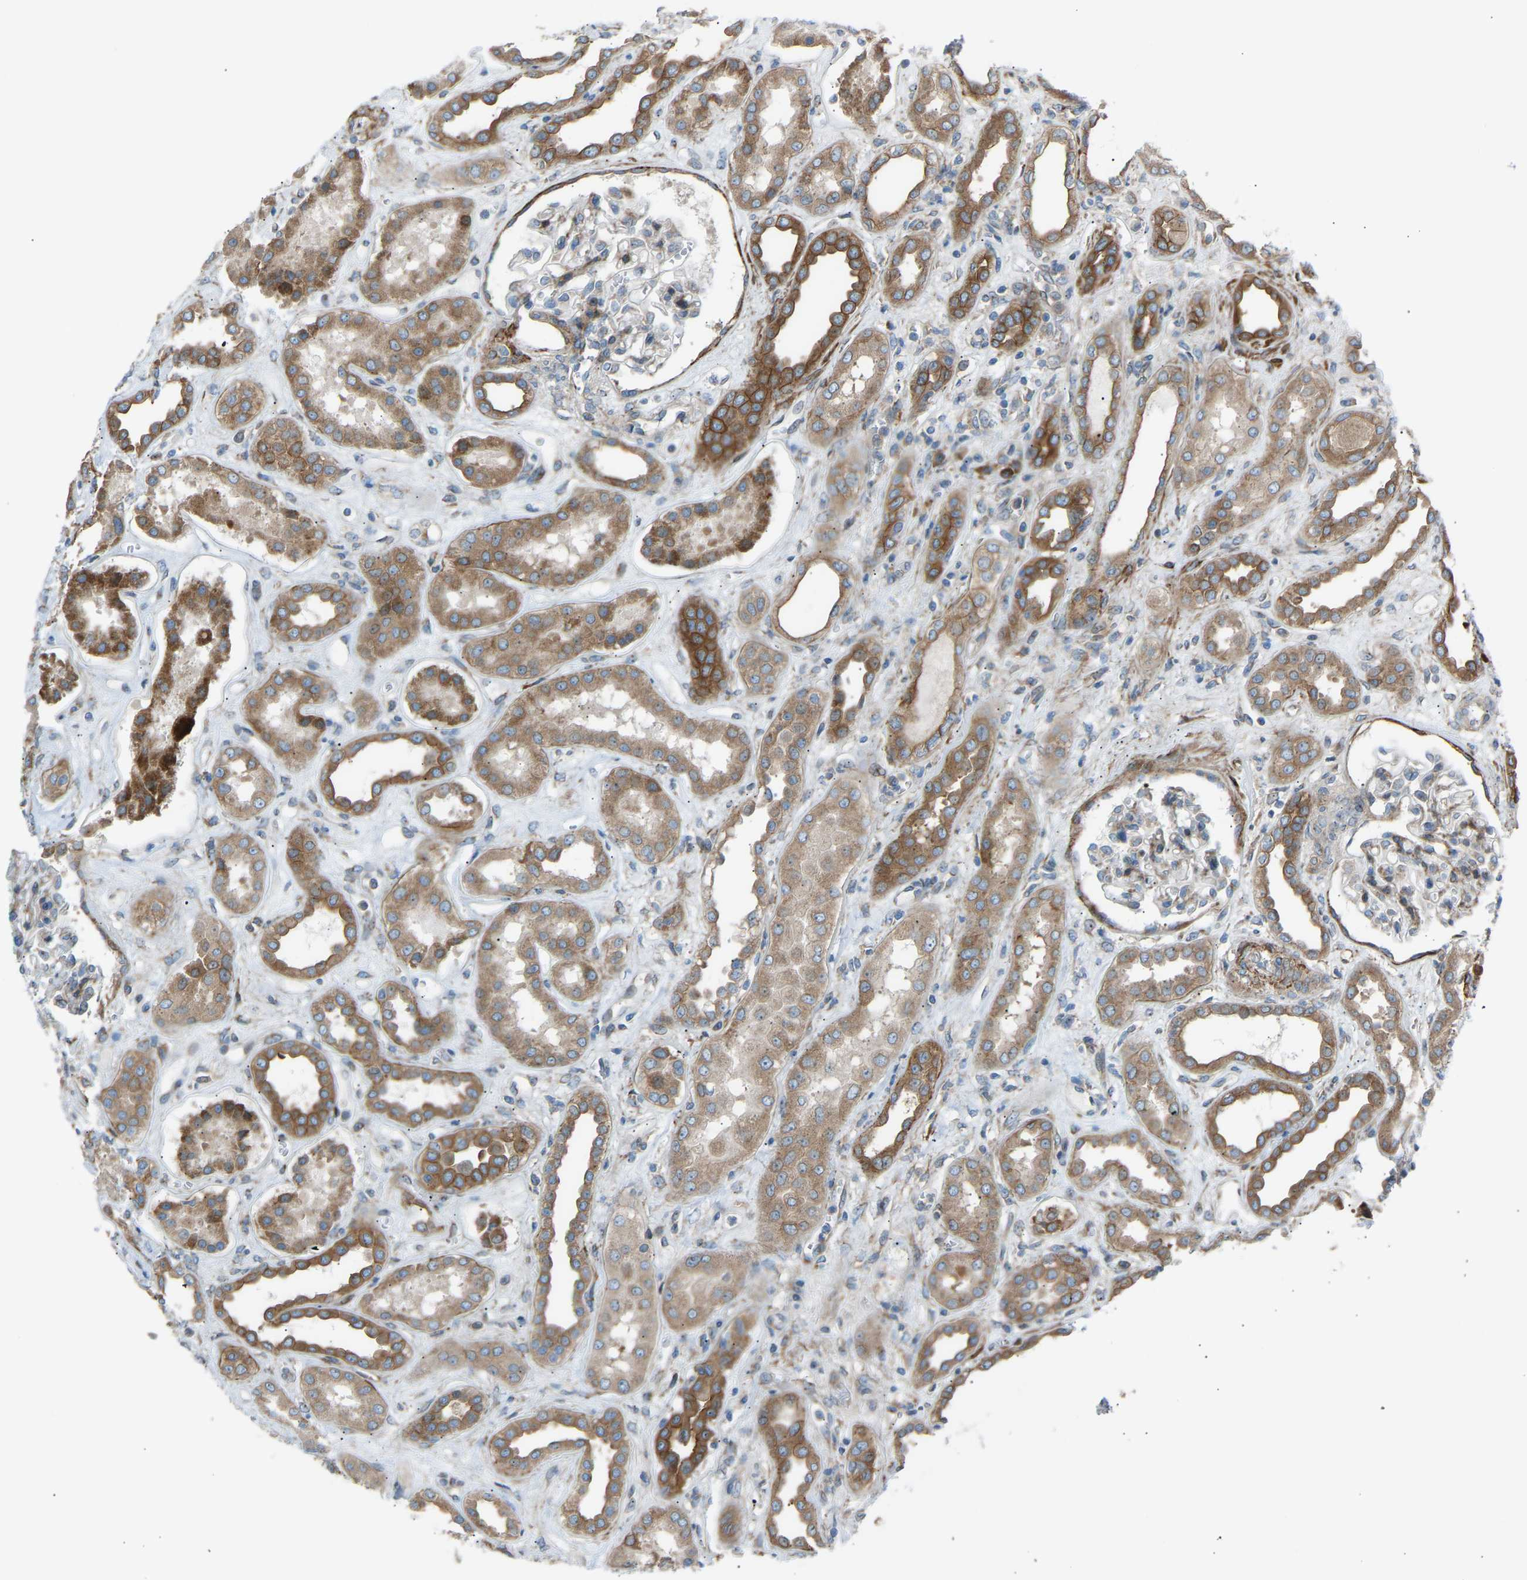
{"staining": {"intensity": "moderate", "quantity": "25%-75%", "location": "cytoplasmic/membranous"}, "tissue": "kidney", "cell_type": "Cells in glomeruli", "image_type": "normal", "snomed": [{"axis": "morphology", "description": "Normal tissue, NOS"}, {"axis": "topography", "description": "Kidney"}], "caption": "The micrograph reveals immunohistochemical staining of unremarkable kidney. There is moderate cytoplasmic/membranous staining is identified in about 25%-75% of cells in glomeruli.", "gene": "VPS41", "patient": {"sex": "male", "age": 59}}